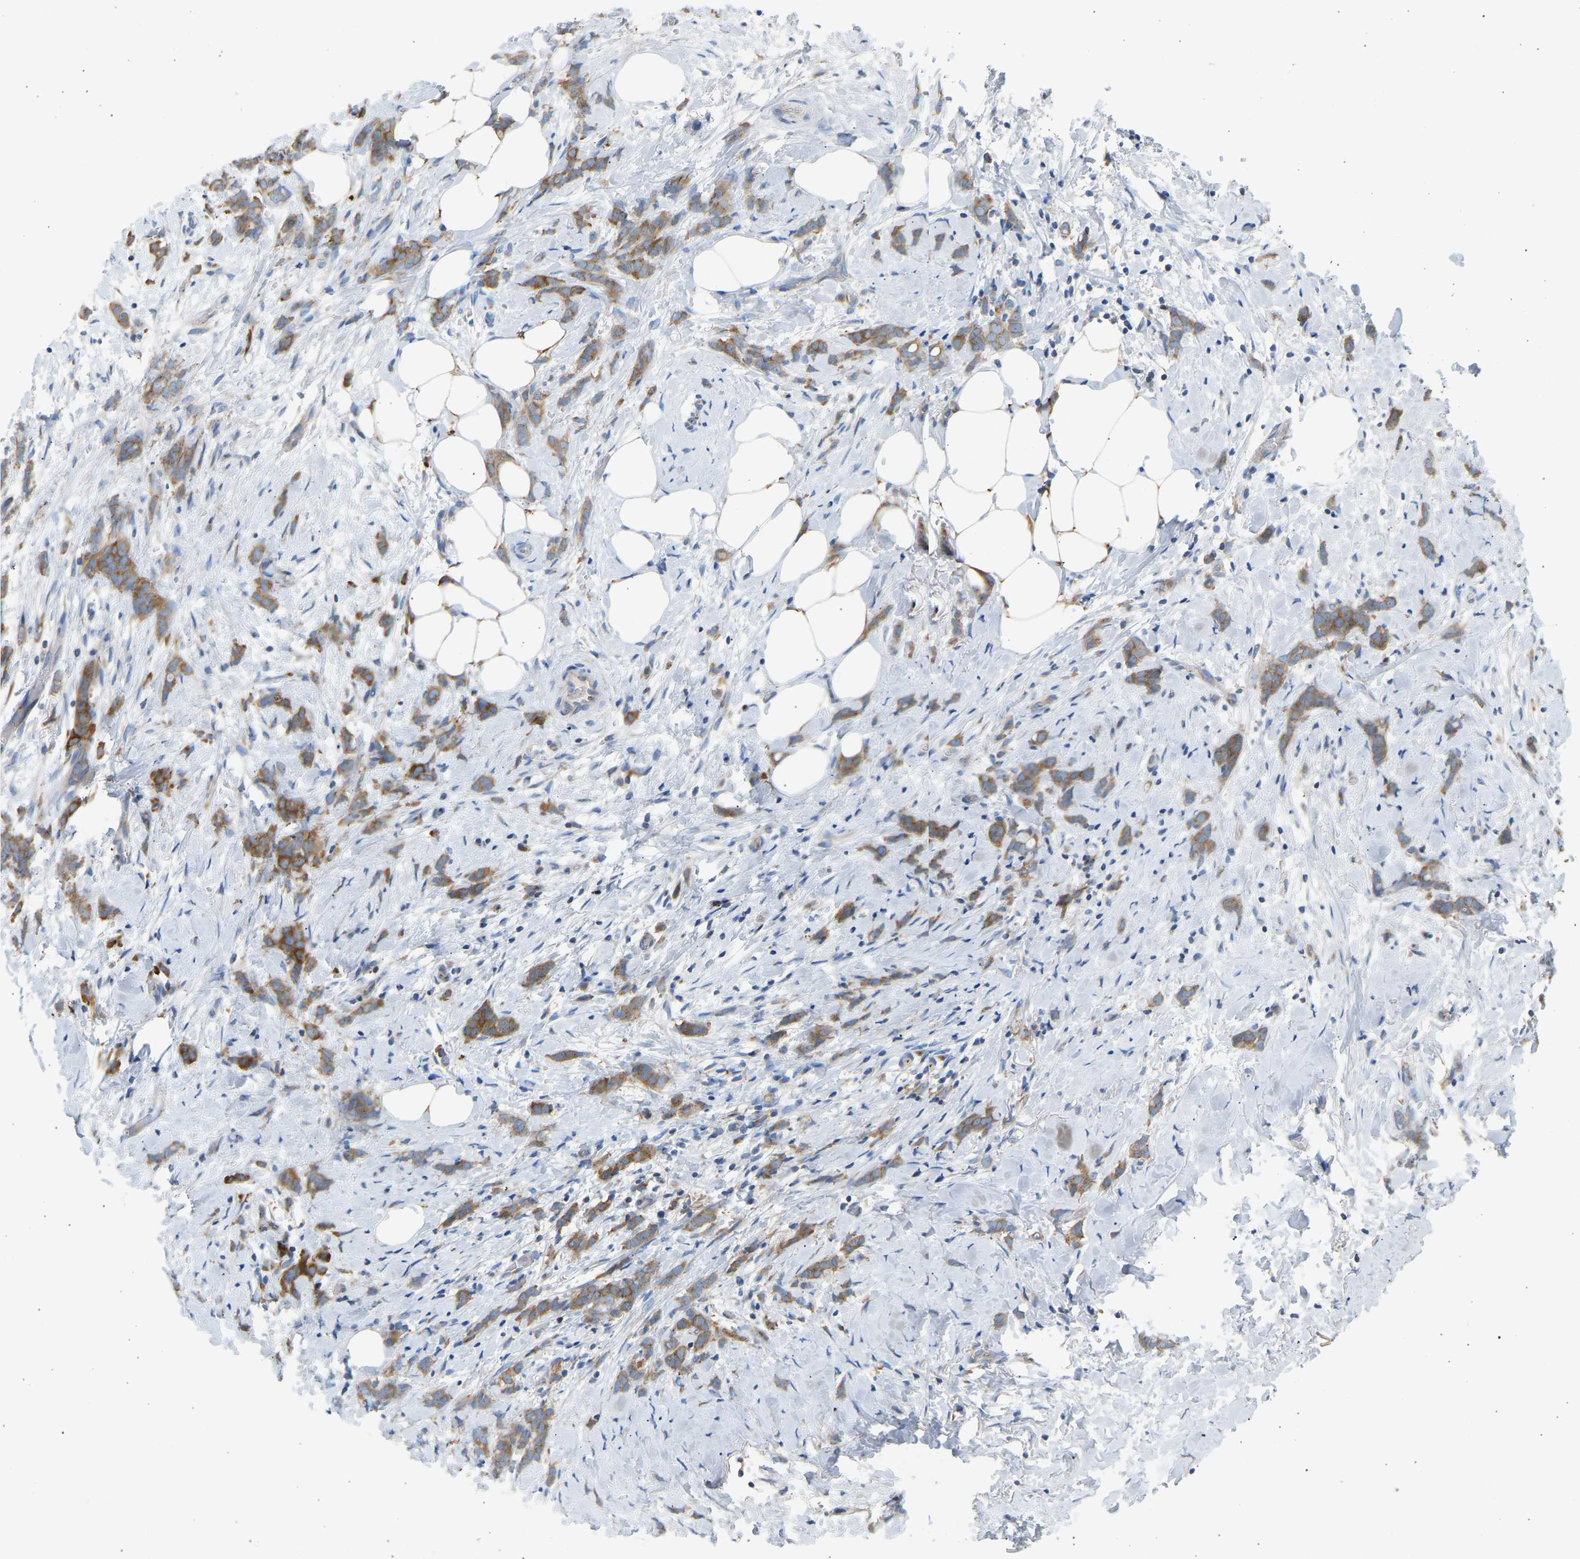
{"staining": {"intensity": "moderate", "quantity": ">75%", "location": "cytoplasmic/membranous"}, "tissue": "breast cancer", "cell_type": "Tumor cells", "image_type": "cancer", "snomed": [{"axis": "morphology", "description": "Lobular carcinoma, in situ"}, {"axis": "morphology", "description": "Lobular carcinoma"}, {"axis": "topography", "description": "Breast"}], "caption": "A medium amount of moderate cytoplasmic/membranous positivity is appreciated in about >75% of tumor cells in breast cancer (lobular carcinoma) tissue.", "gene": "TRIM50", "patient": {"sex": "female", "age": 41}}